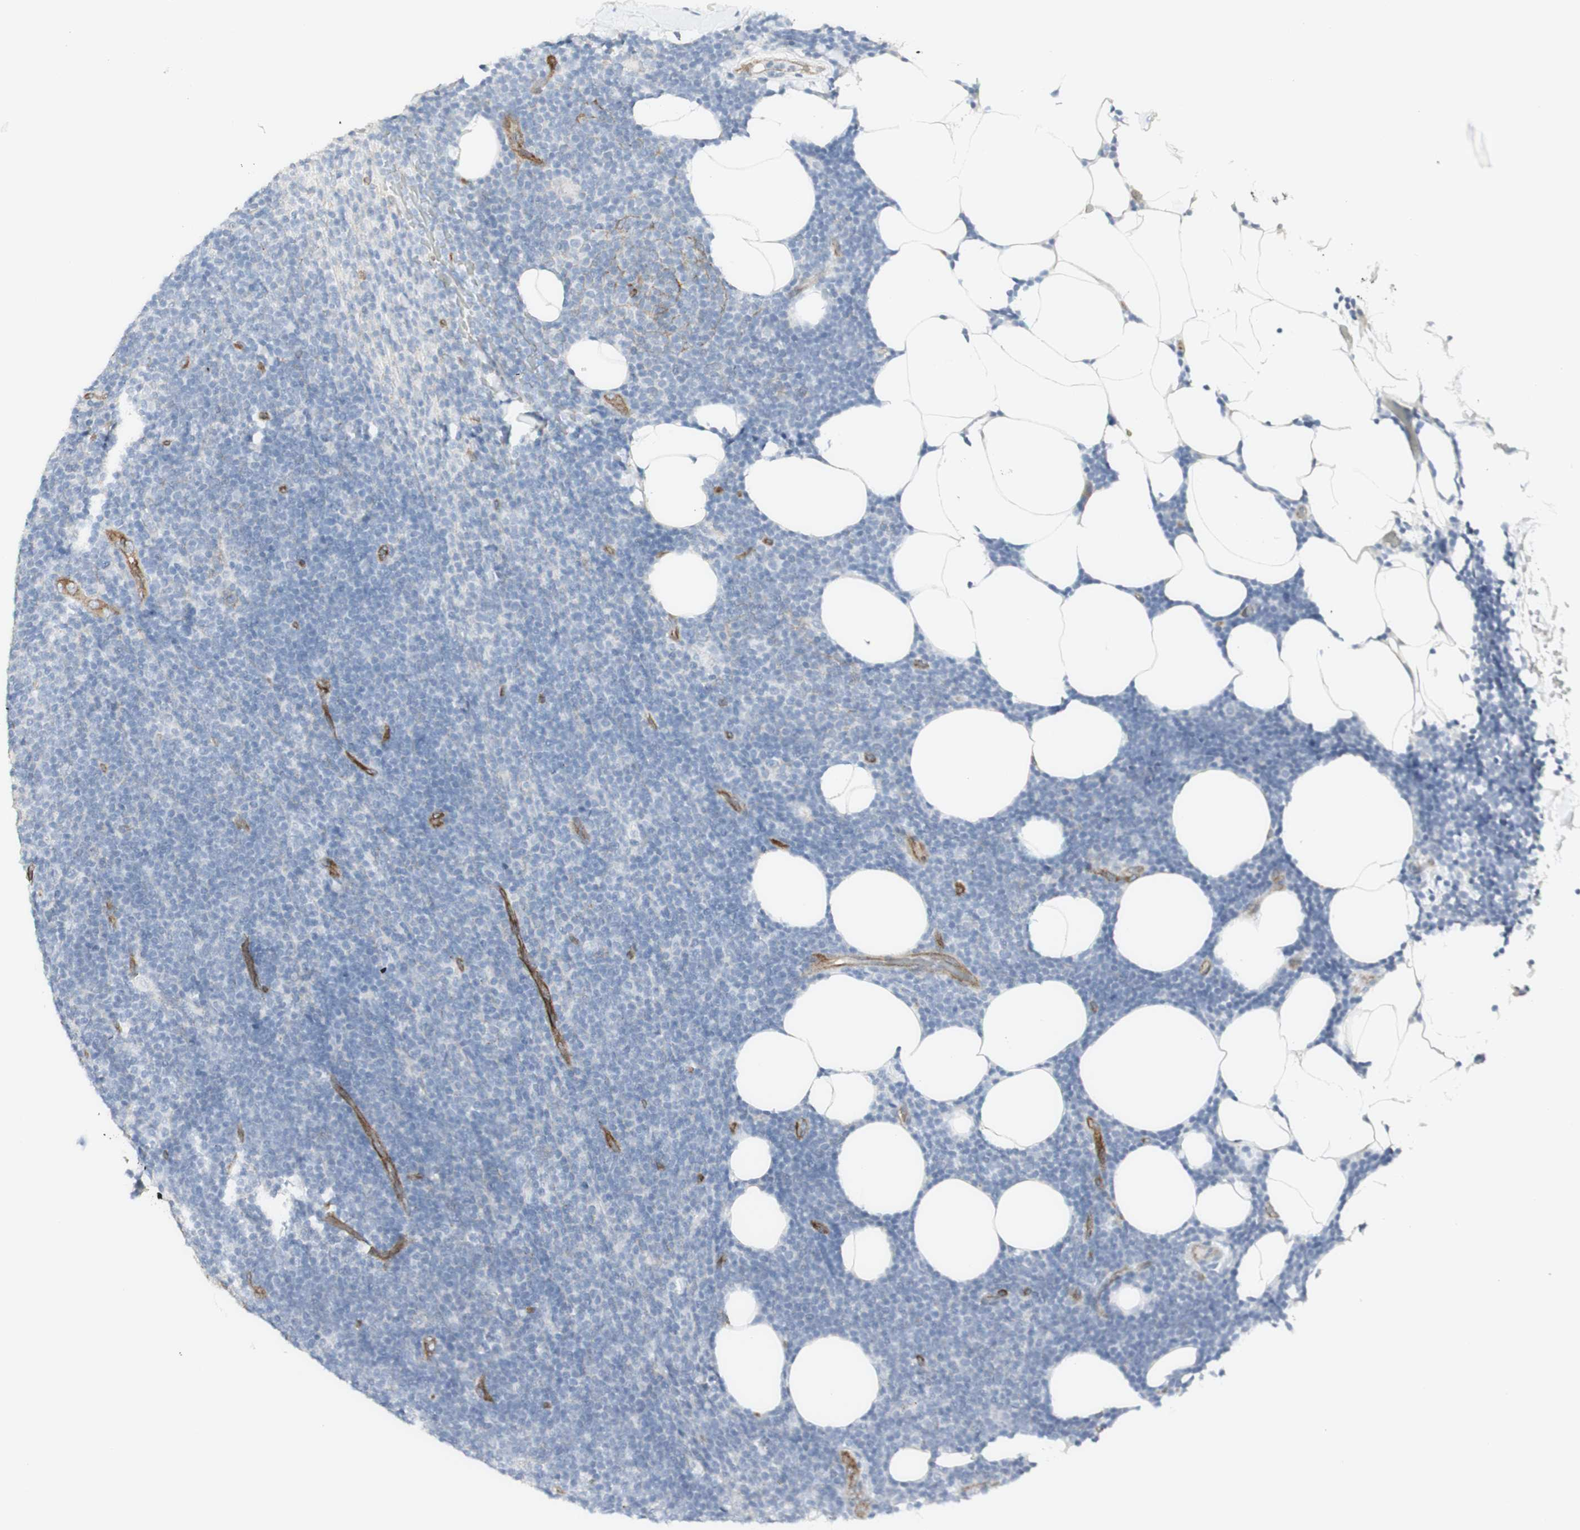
{"staining": {"intensity": "moderate", "quantity": "<25%", "location": "cytoplasmic/membranous"}, "tissue": "lymphoma", "cell_type": "Tumor cells", "image_type": "cancer", "snomed": [{"axis": "morphology", "description": "Malignant lymphoma, non-Hodgkin's type, Low grade"}, {"axis": "topography", "description": "Lymph node"}], "caption": "A photomicrograph of lymphoma stained for a protein shows moderate cytoplasmic/membranous brown staining in tumor cells.", "gene": "MYO6", "patient": {"sex": "male", "age": 66}}